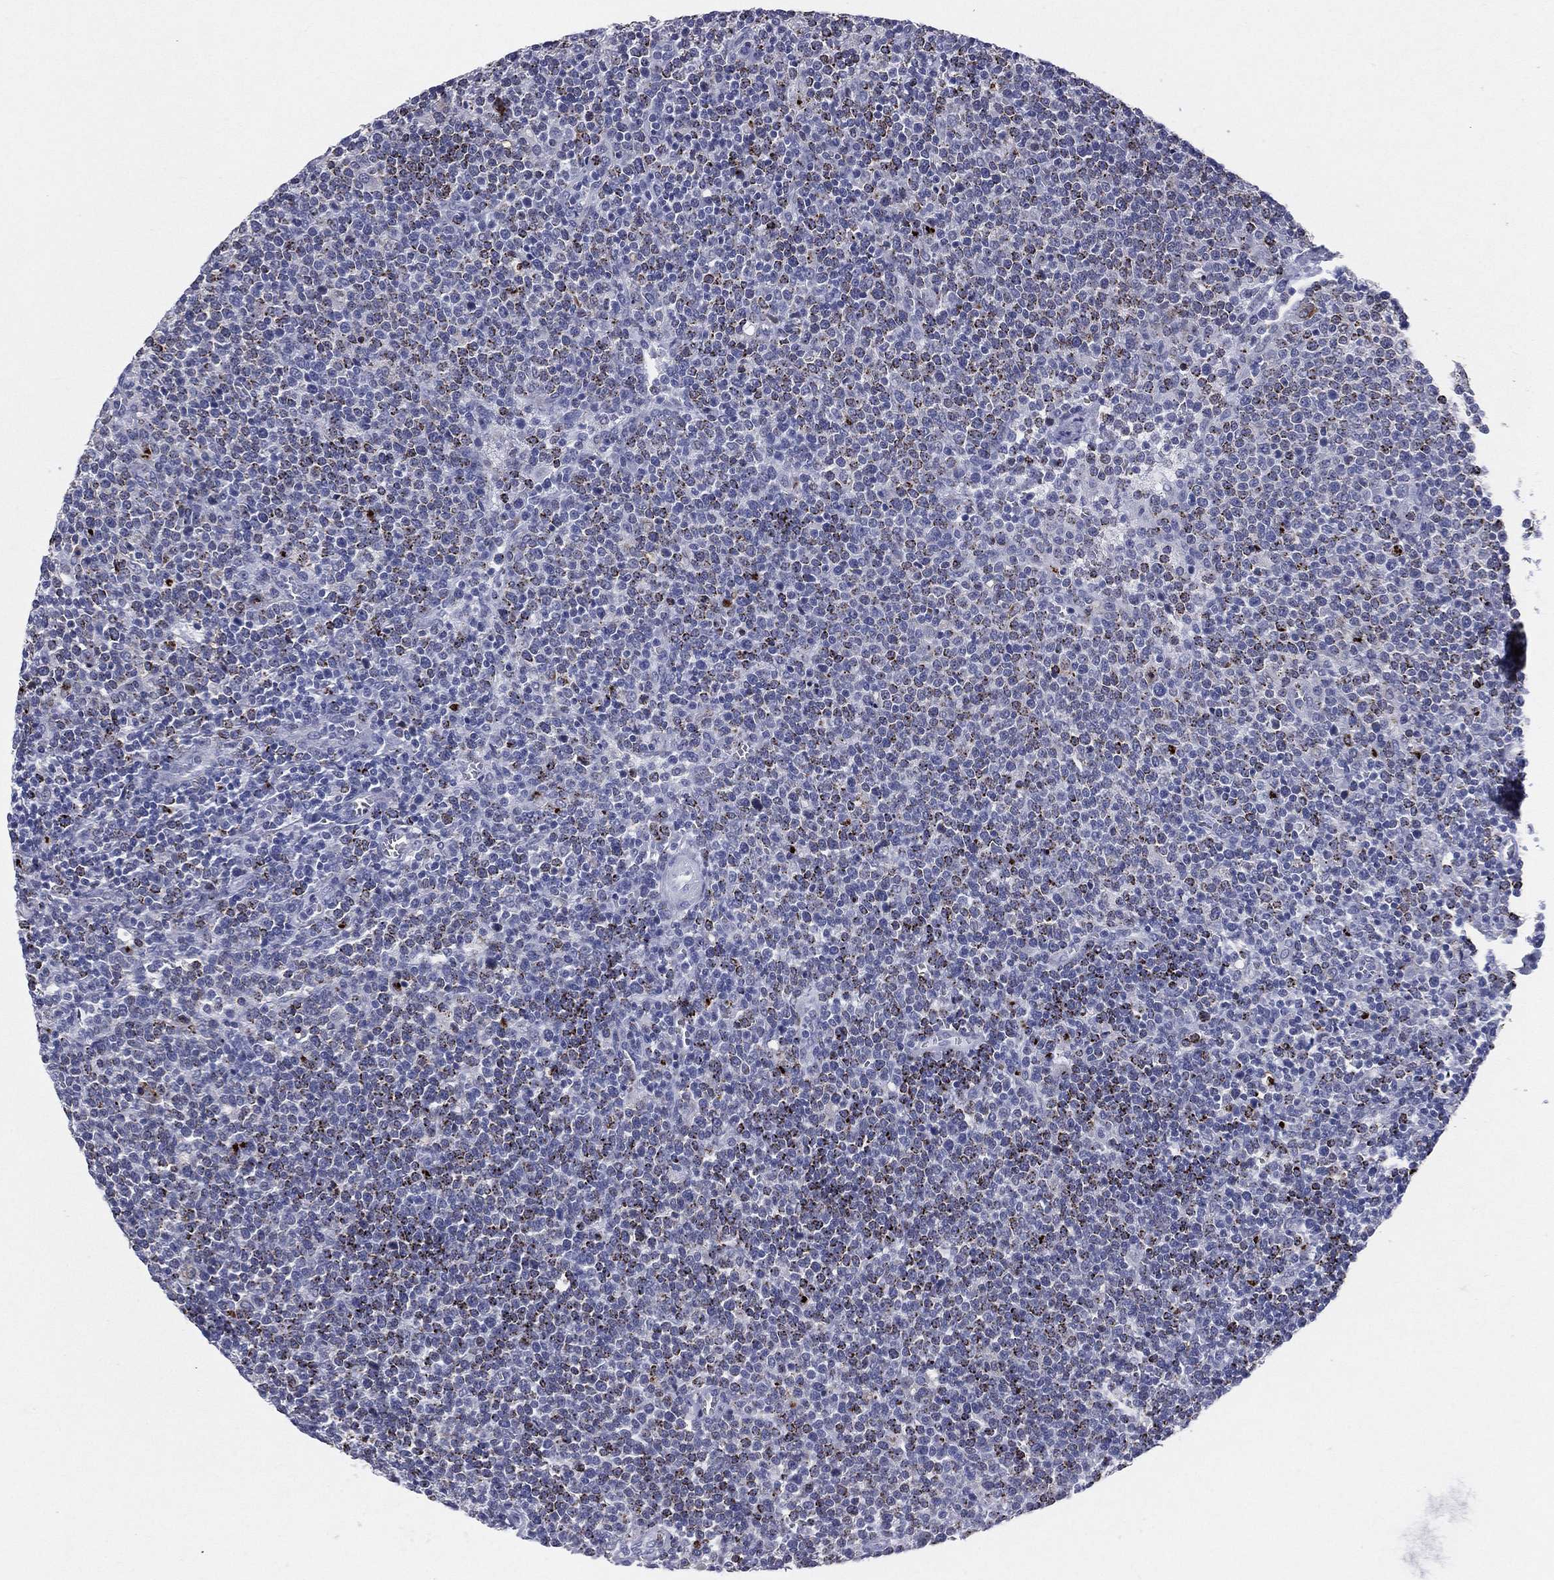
{"staining": {"intensity": "weak", "quantity": "<25%", "location": "cytoplasmic/membranous"}, "tissue": "lymphoma", "cell_type": "Tumor cells", "image_type": "cancer", "snomed": [{"axis": "morphology", "description": "Malignant lymphoma, non-Hodgkin's type, High grade"}, {"axis": "topography", "description": "Lymph node"}], "caption": "Protein analysis of malignant lymphoma, non-Hodgkin's type (high-grade) displays no significant expression in tumor cells. Brightfield microscopy of IHC stained with DAB (brown) and hematoxylin (blue), captured at high magnification.", "gene": "HLA-DOA", "patient": {"sex": "male", "age": 61}}